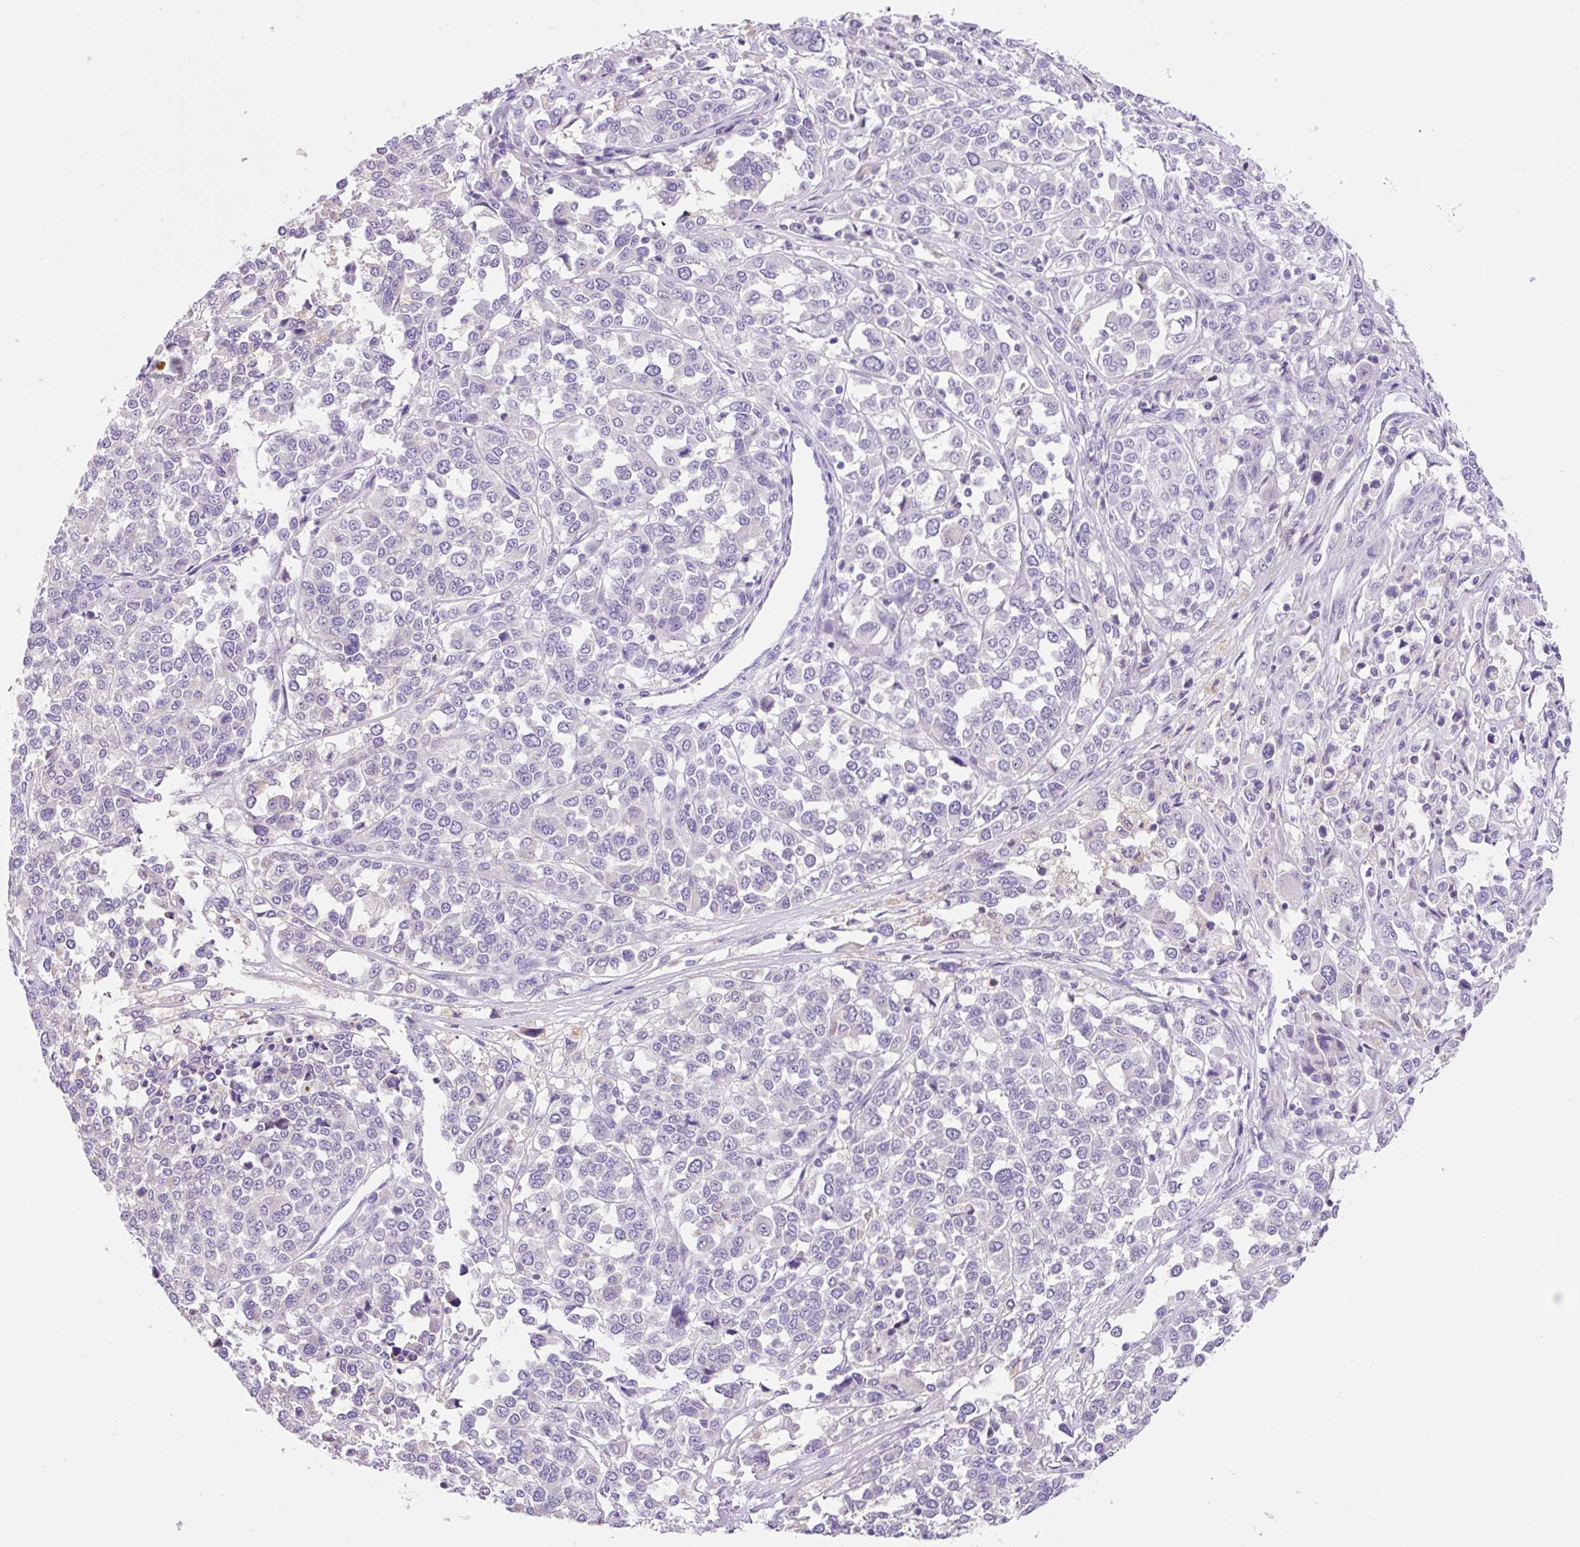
{"staining": {"intensity": "negative", "quantity": "none", "location": "none"}, "tissue": "melanoma", "cell_type": "Tumor cells", "image_type": "cancer", "snomed": [{"axis": "morphology", "description": "Malignant melanoma, Metastatic site"}, {"axis": "topography", "description": "Lymph node"}], "caption": "Tumor cells are negative for protein expression in human melanoma. Nuclei are stained in blue.", "gene": "NDST3", "patient": {"sex": "male", "age": 44}}